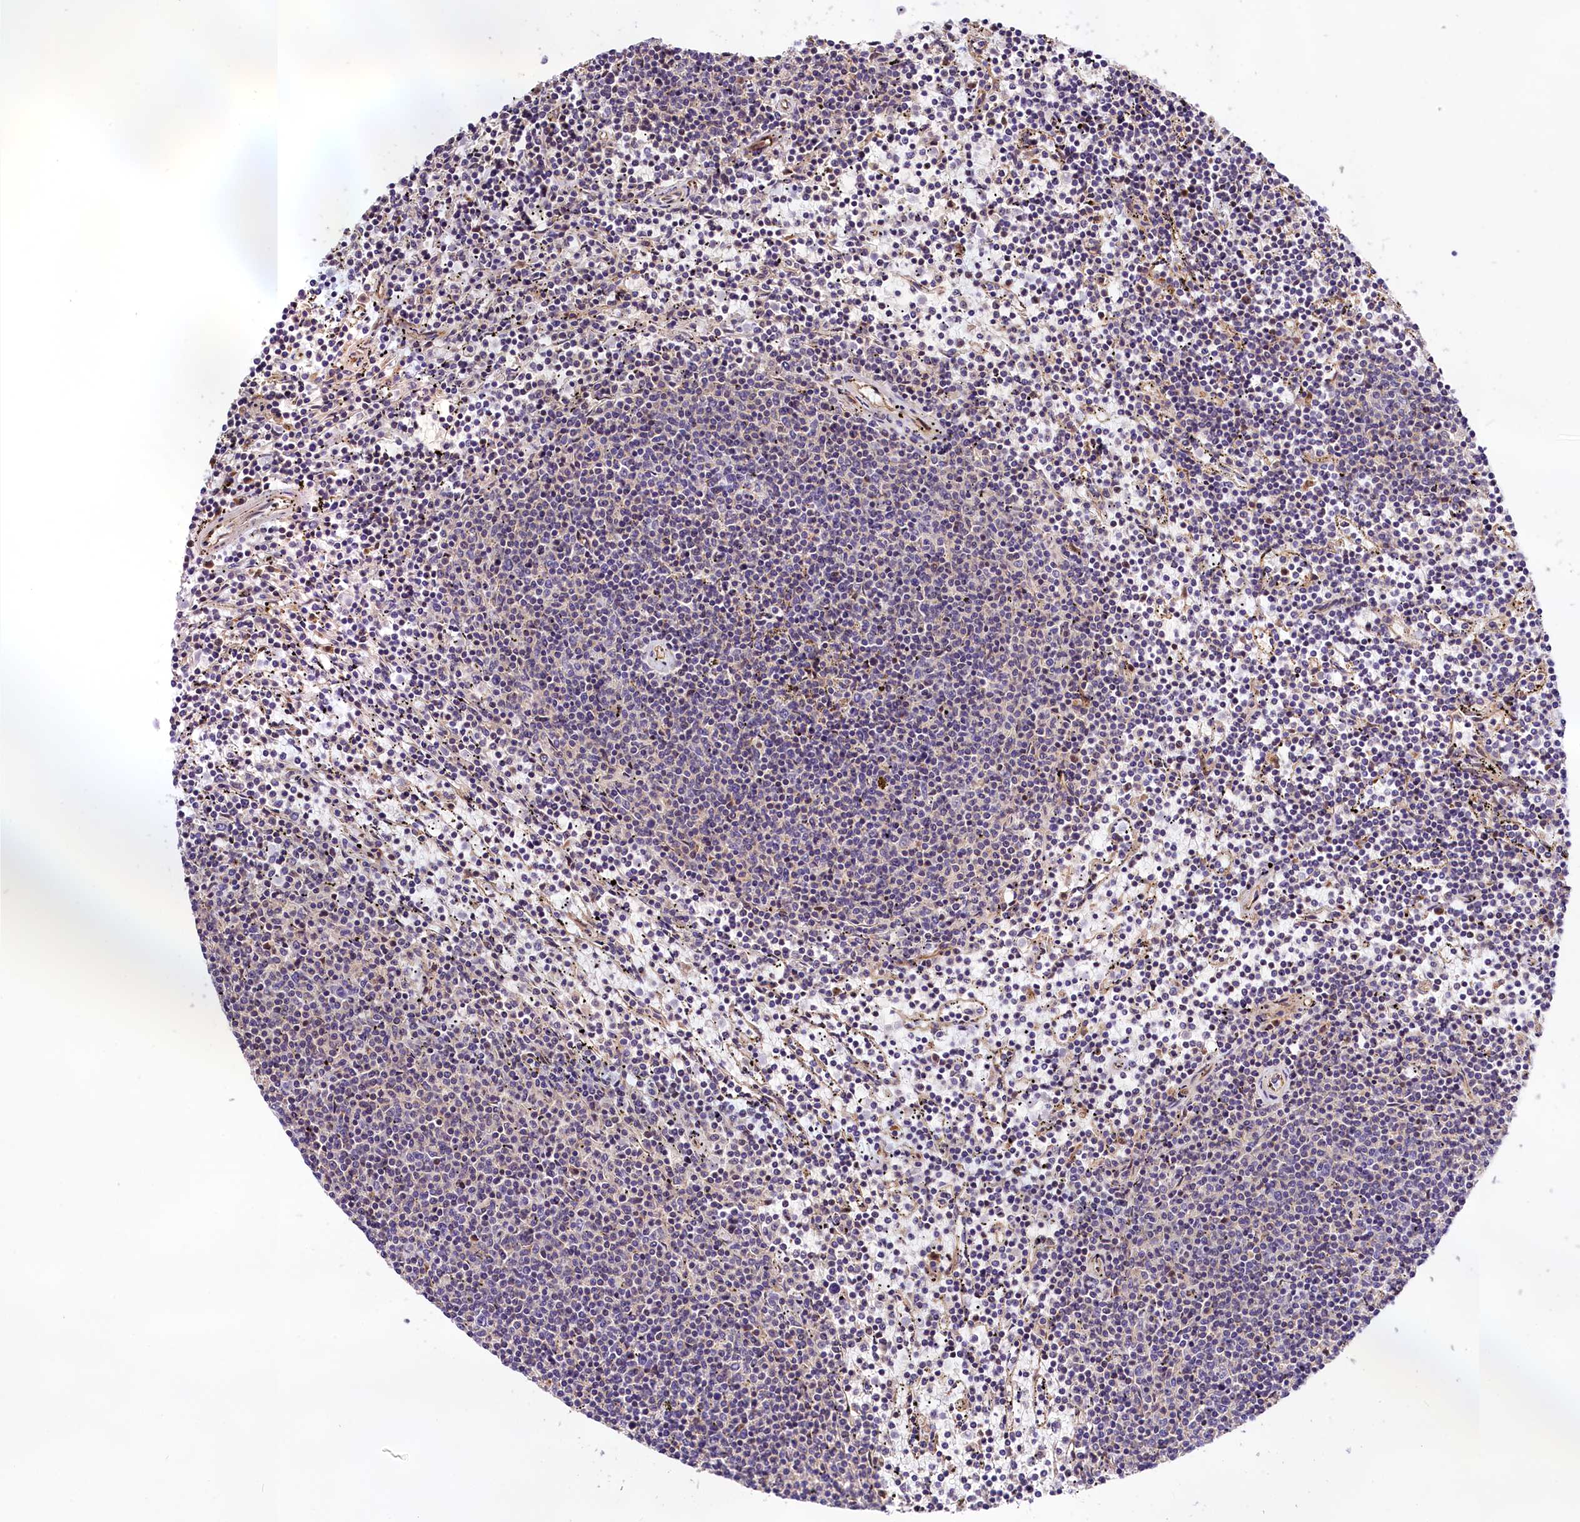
{"staining": {"intensity": "negative", "quantity": "none", "location": "none"}, "tissue": "lymphoma", "cell_type": "Tumor cells", "image_type": "cancer", "snomed": [{"axis": "morphology", "description": "Malignant lymphoma, non-Hodgkin's type, Low grade"}, {"axis": "topography", "description": "Spleen"}], "caption": "Immunohistochemistry (IHC) of malignant lymphoma, non-Hodgkin's type (low-grade) exhibits no staining in tumor cells.", "gene": "ARMC6", "patient": {"sex": "female", "age": 50}}